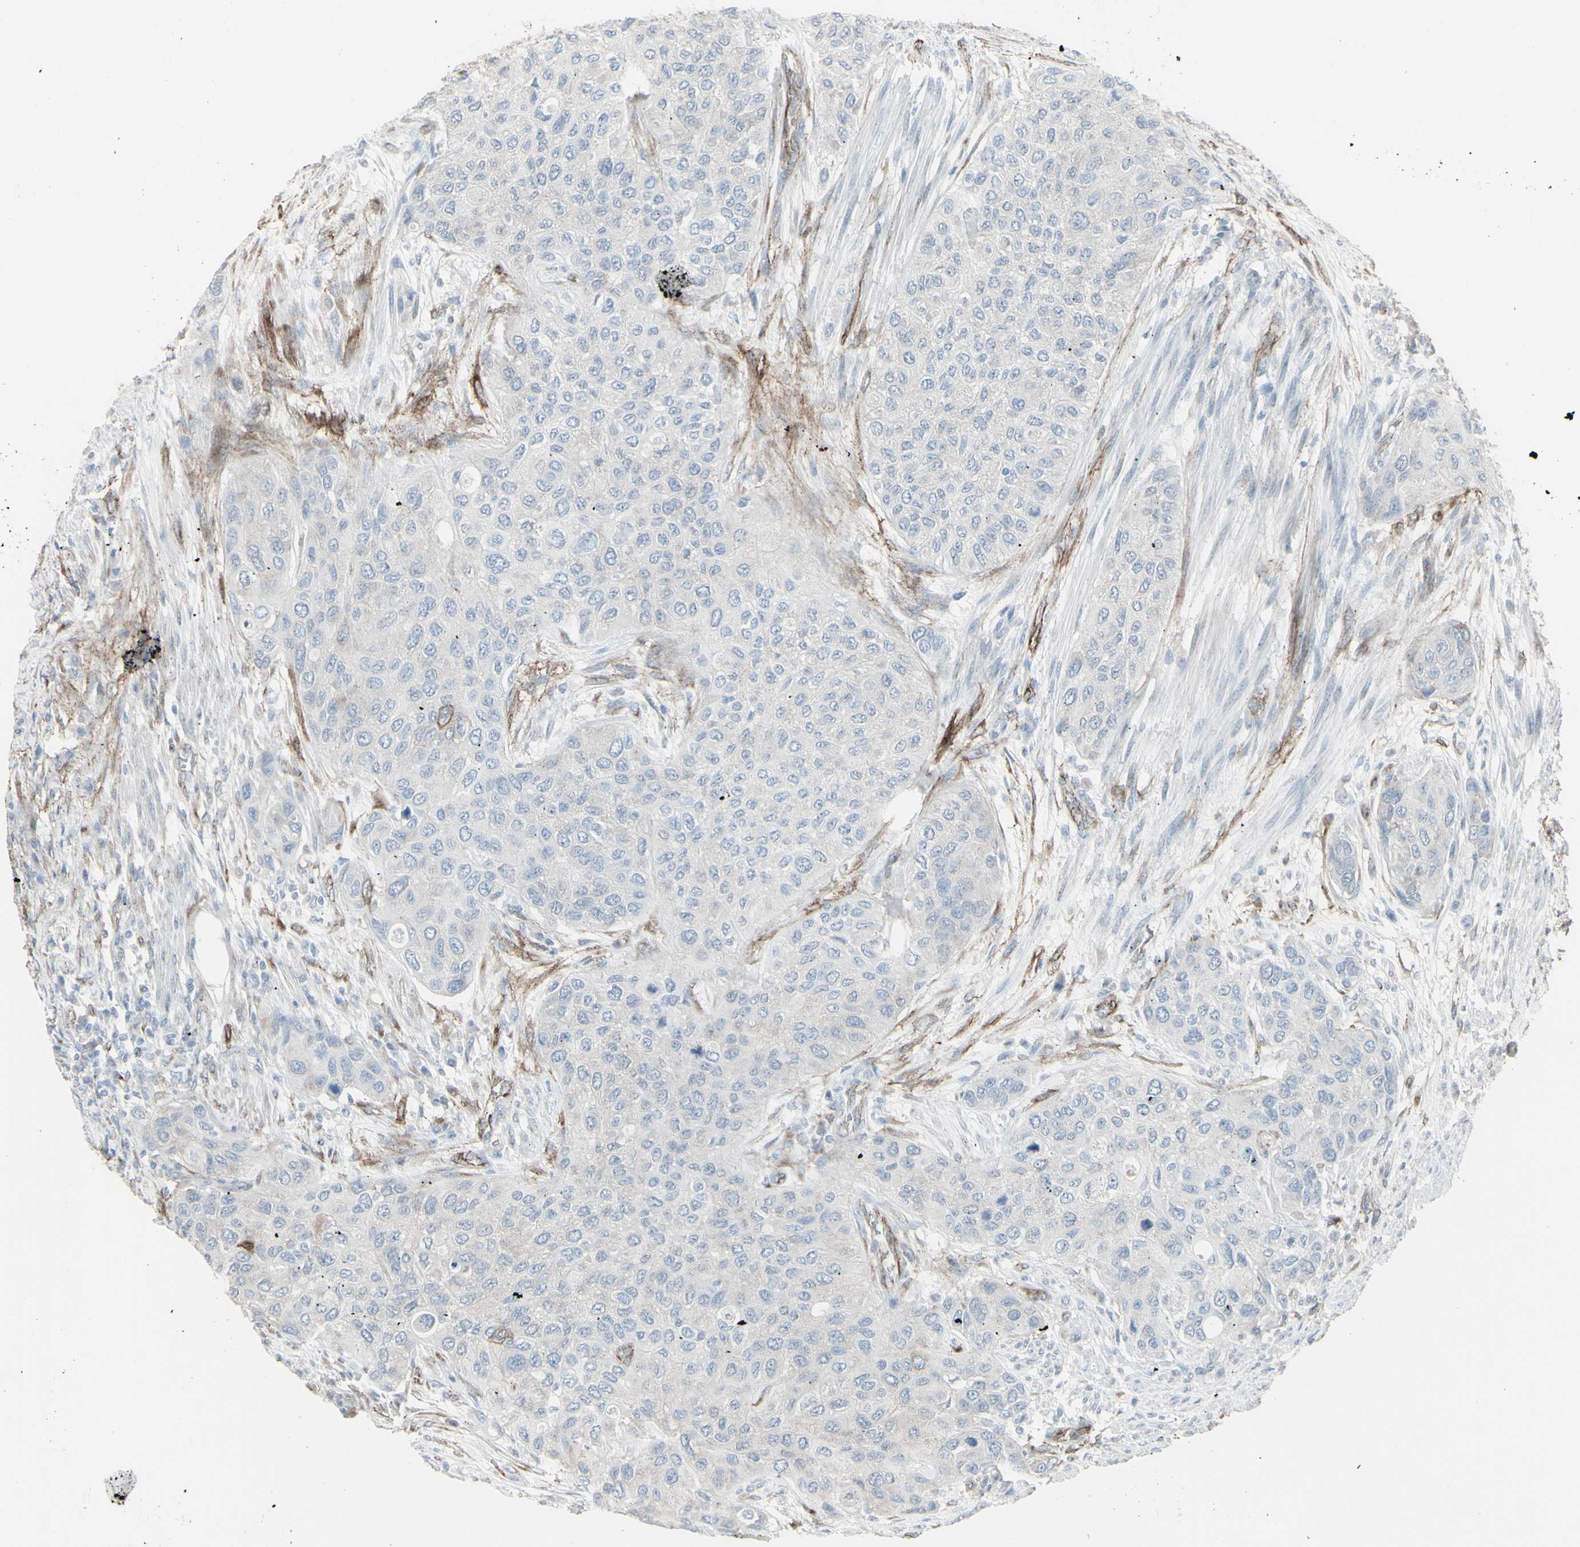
{"staining": {"intensity": "negative", "quantity": "none", "location": "none"}, "tissue": "urothelial cancer", "cell_type": "Tumor cells", "image_type": "cancer", "snomed": [{"axis": "morphology", "description": "Urothelial carcinoma, High grade"}, {"axis": "topography", "description": "Urinary bladder"}], "caption": "Immunohistochemistry (IHC) of human urothelial carcinoma (high-grade) demonstrates no expression in tumor cells. (DAB (3,3'-diaminobenzidine) IHC with hematoxylin counter stain).", "gene": "GJA1", "patient": {"sex": "female", "age": 56}}